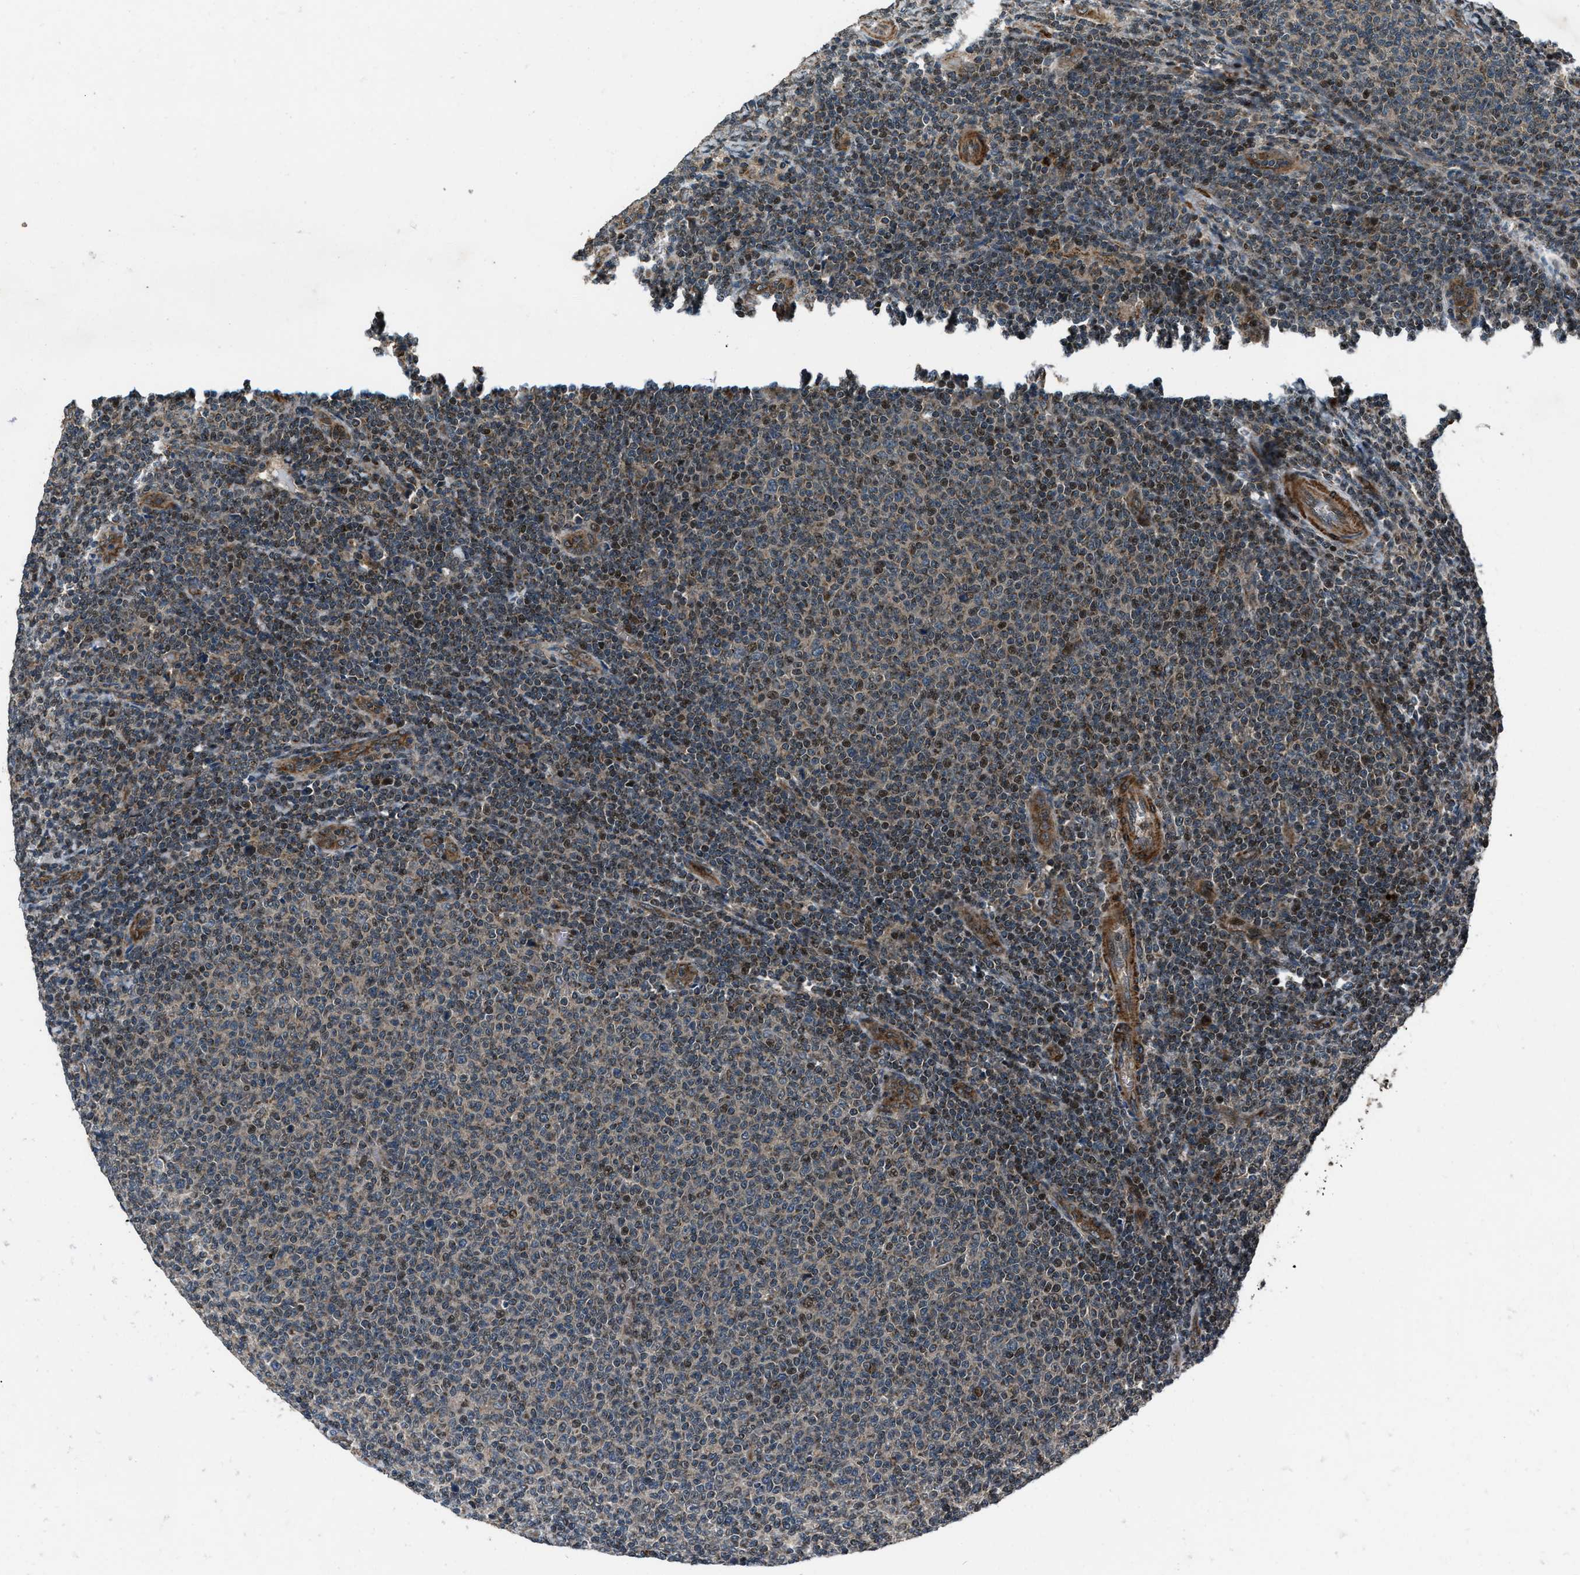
{"staining": {"intensity": "moderate", "quantity": "25%-75%", "location": "nuclear"}, "tissue": "lymphoma", "cell_type": "Tumor cells", "image_type": "cancer", "snomed": [{"axis": "morphology", "description": "Malignant lymphoma, non-Hodgkin's type, Low grade"}, {"axis": "topography", "description": "Lymph node"}], "caption": "IHC (DAB (3,3'-diaminobenzidine)) staining of human lymphoma displays moderate nuclear protein expression in about 25%-75% of tumor cells. Nuclei are stained in blue.", "gene": "IRAK4", "patient": {"sex": "male", "age": 66}}